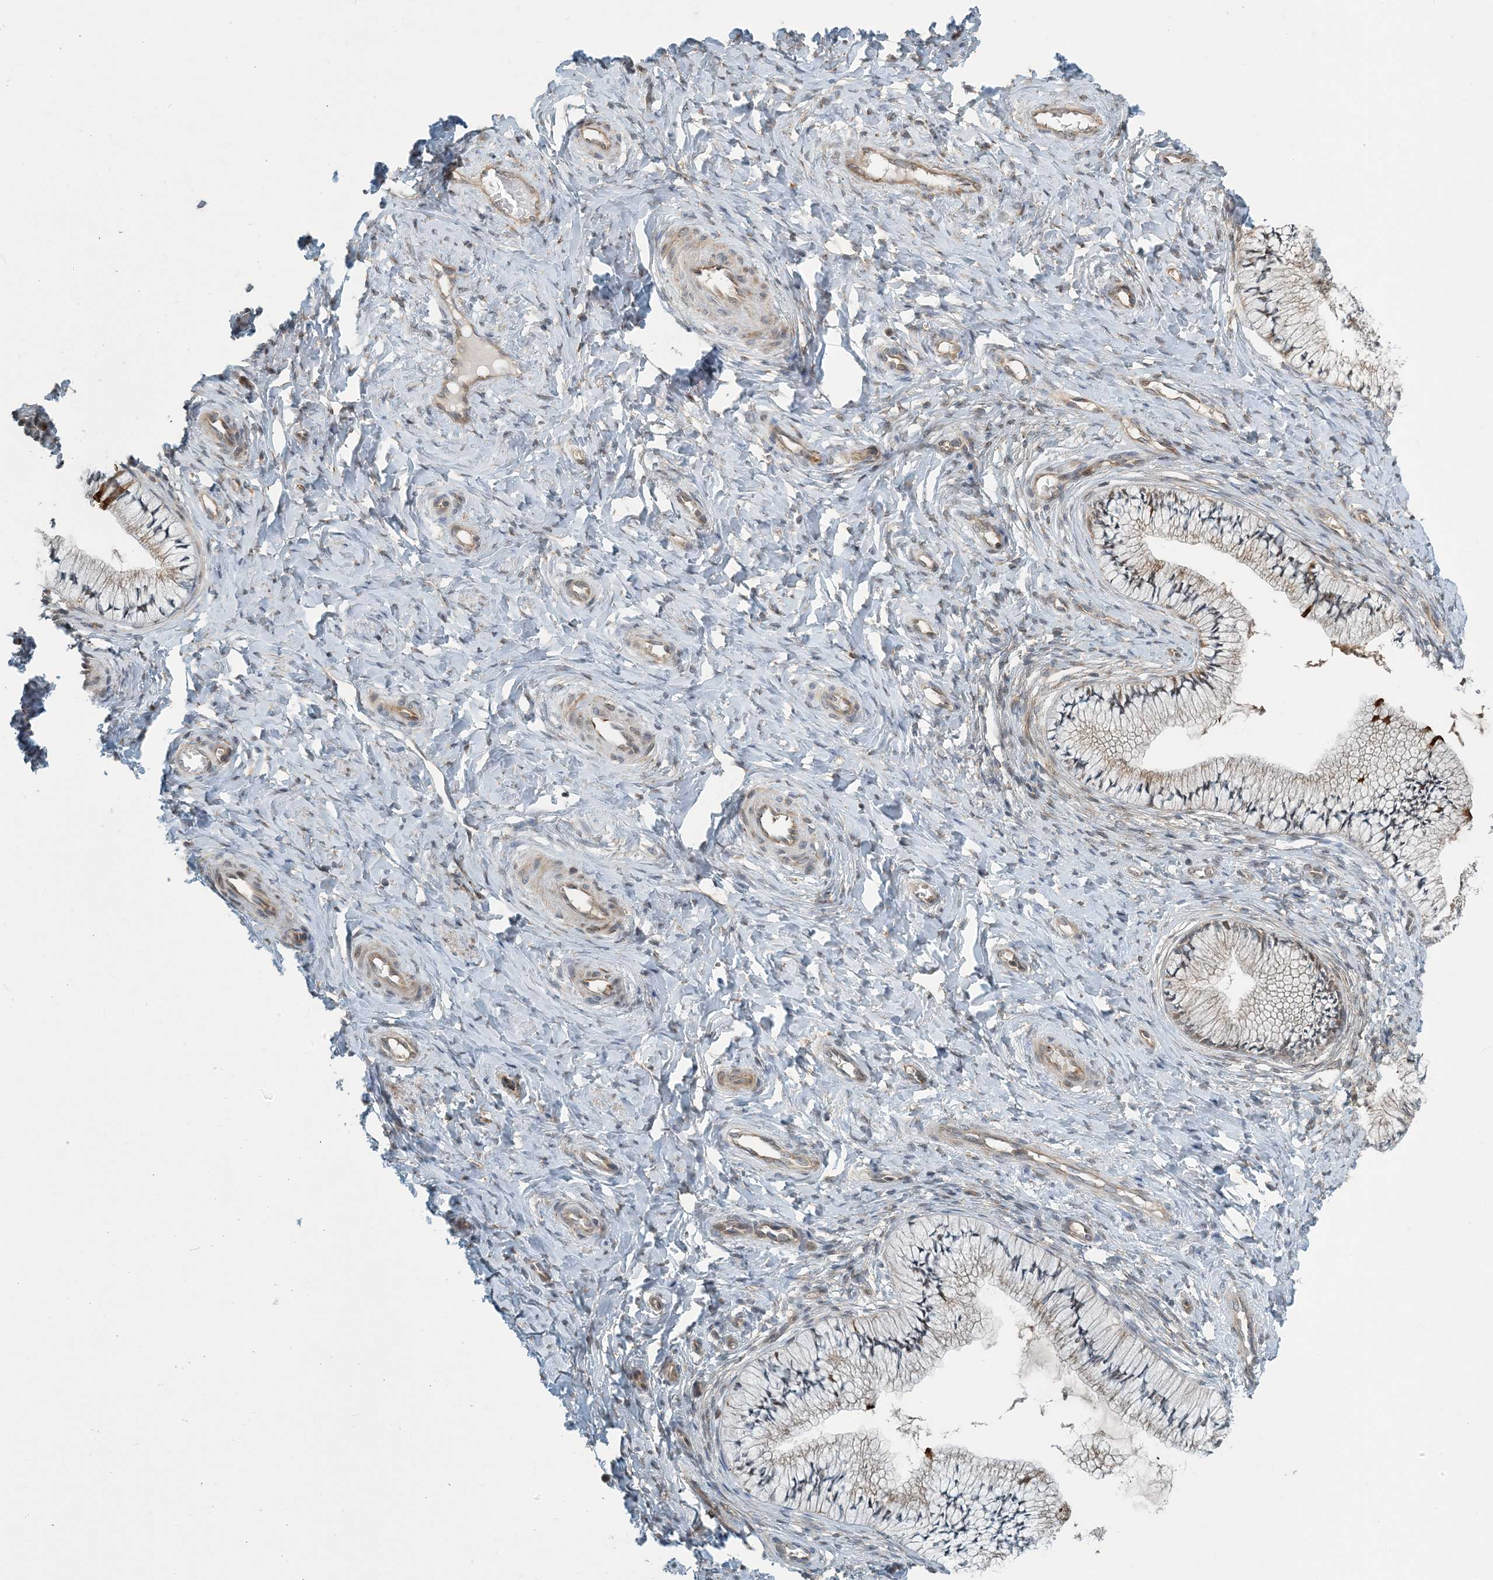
{"staining": {"intensity": "moderate", "quantity": "<25%", "location": "cytoplasmic/membranous"}, "tissue": "cervix", "cell_type": "Glandular cells", "image_type": "normal", "snomed": [{"axis": "morphology", "description": "Normal tissue, NOS"}, {"axis": "topography", "description": "Cervix"}], "caption": "A histopathology image of human cervix stained for a protein shows moderate cytoplasmic/membranous brown staining in glandular cells. (brown staining indicates protein expression, while blue staining denotes nuclei).", "gene": "ZBTB3", "patient": {"sex": "female", "age": 36}}